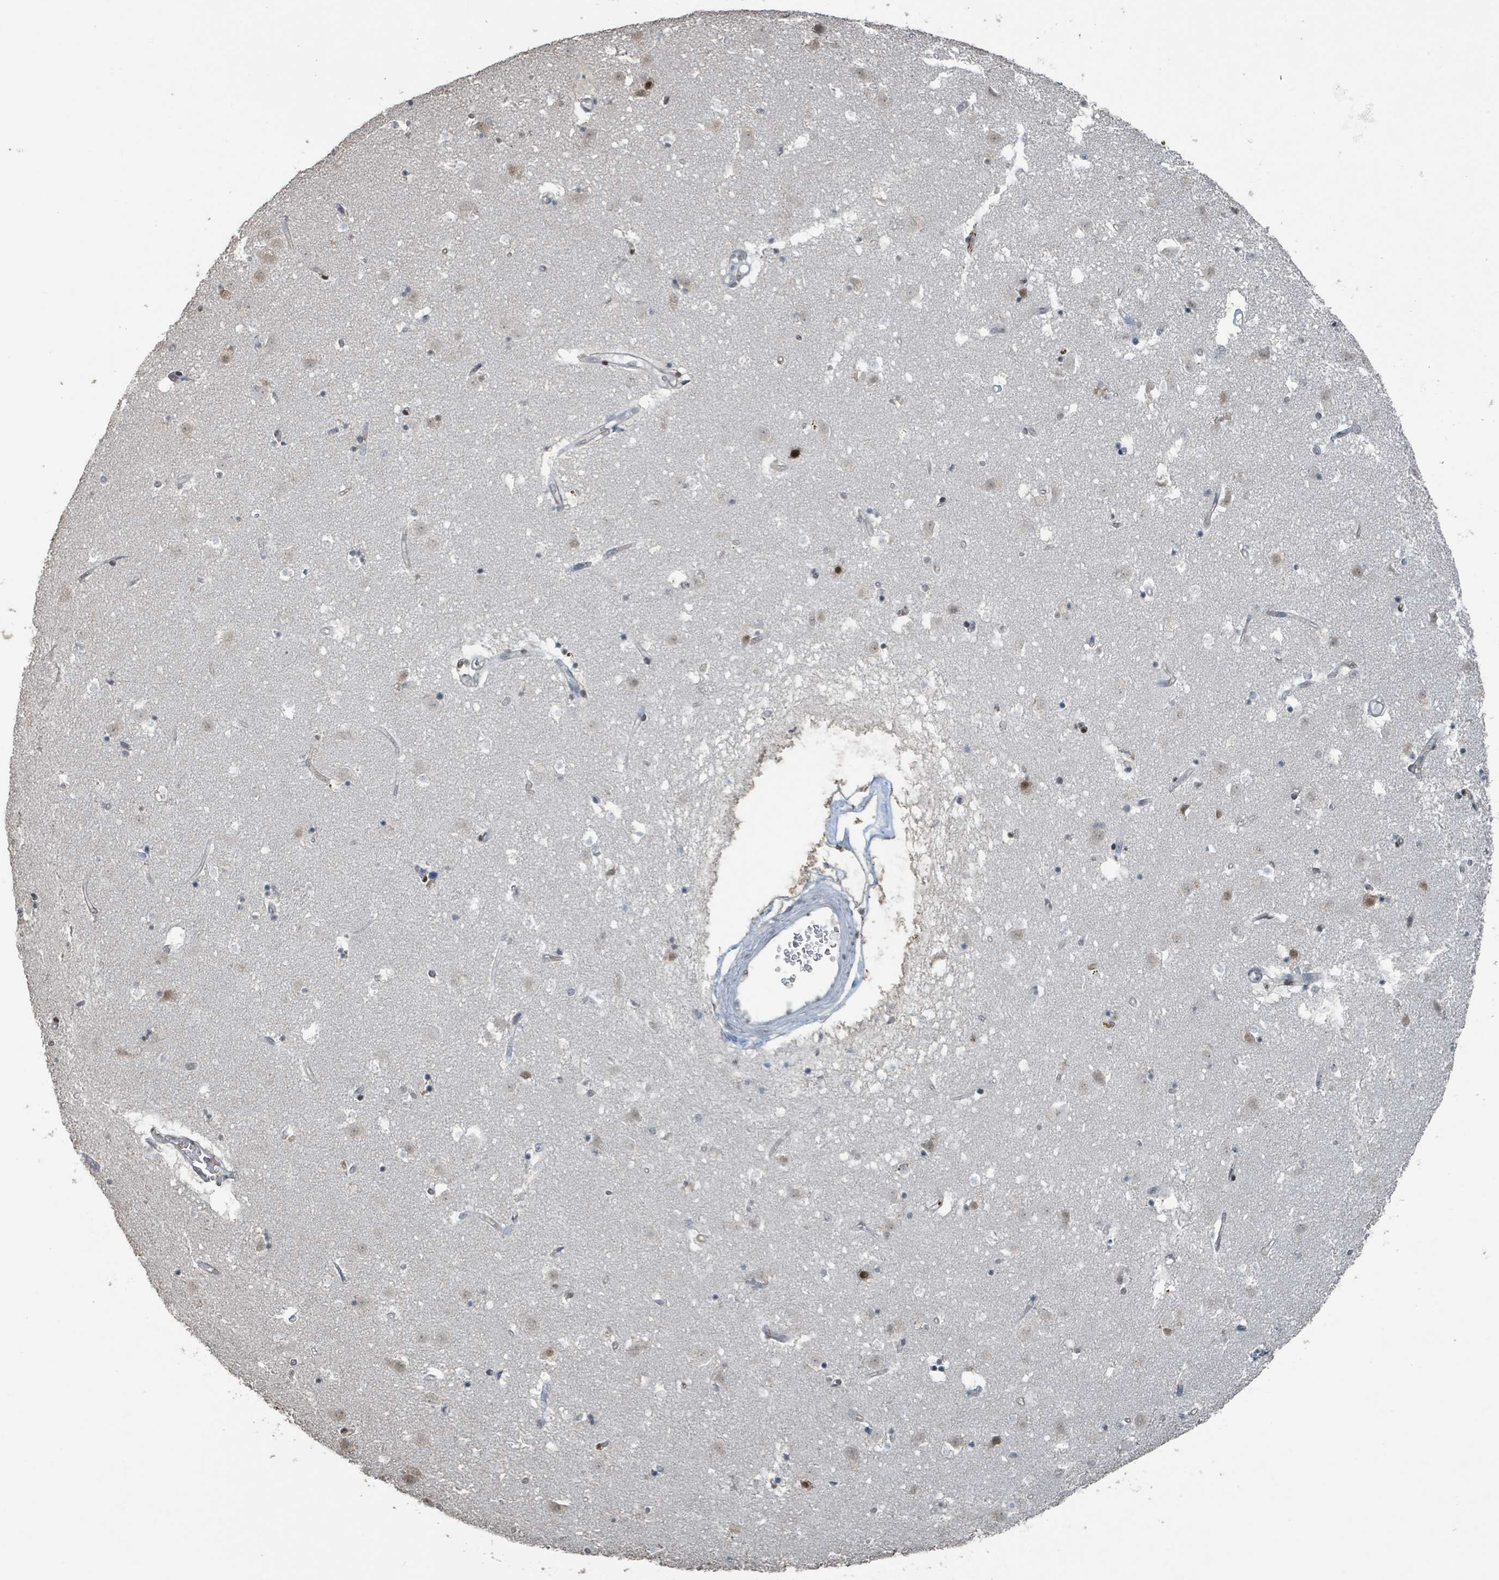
{"staining": {"intensity": "negative", "quantity": "none", "location": "none"}, "tissue": "caudate", "cell_type": "Glial cells", "image_type": "normal", "snomed": [{"axis": "morphology", "description": "Normal tissue, NOS"}, {"axis": "topography", "description": "Lateral ventricle wall"}], "caption": "An image of caudate stained for a protein exhibits no brown staining in glial cells. Brightfield microscopy of immunohistochemistry stained with DAB (3,3'-diaminobenzidine) (brown) and hematoxylin (blue), captured at high magnification.", "gene": "PHIP", "patient": {"sex": "male", "age": 58}}